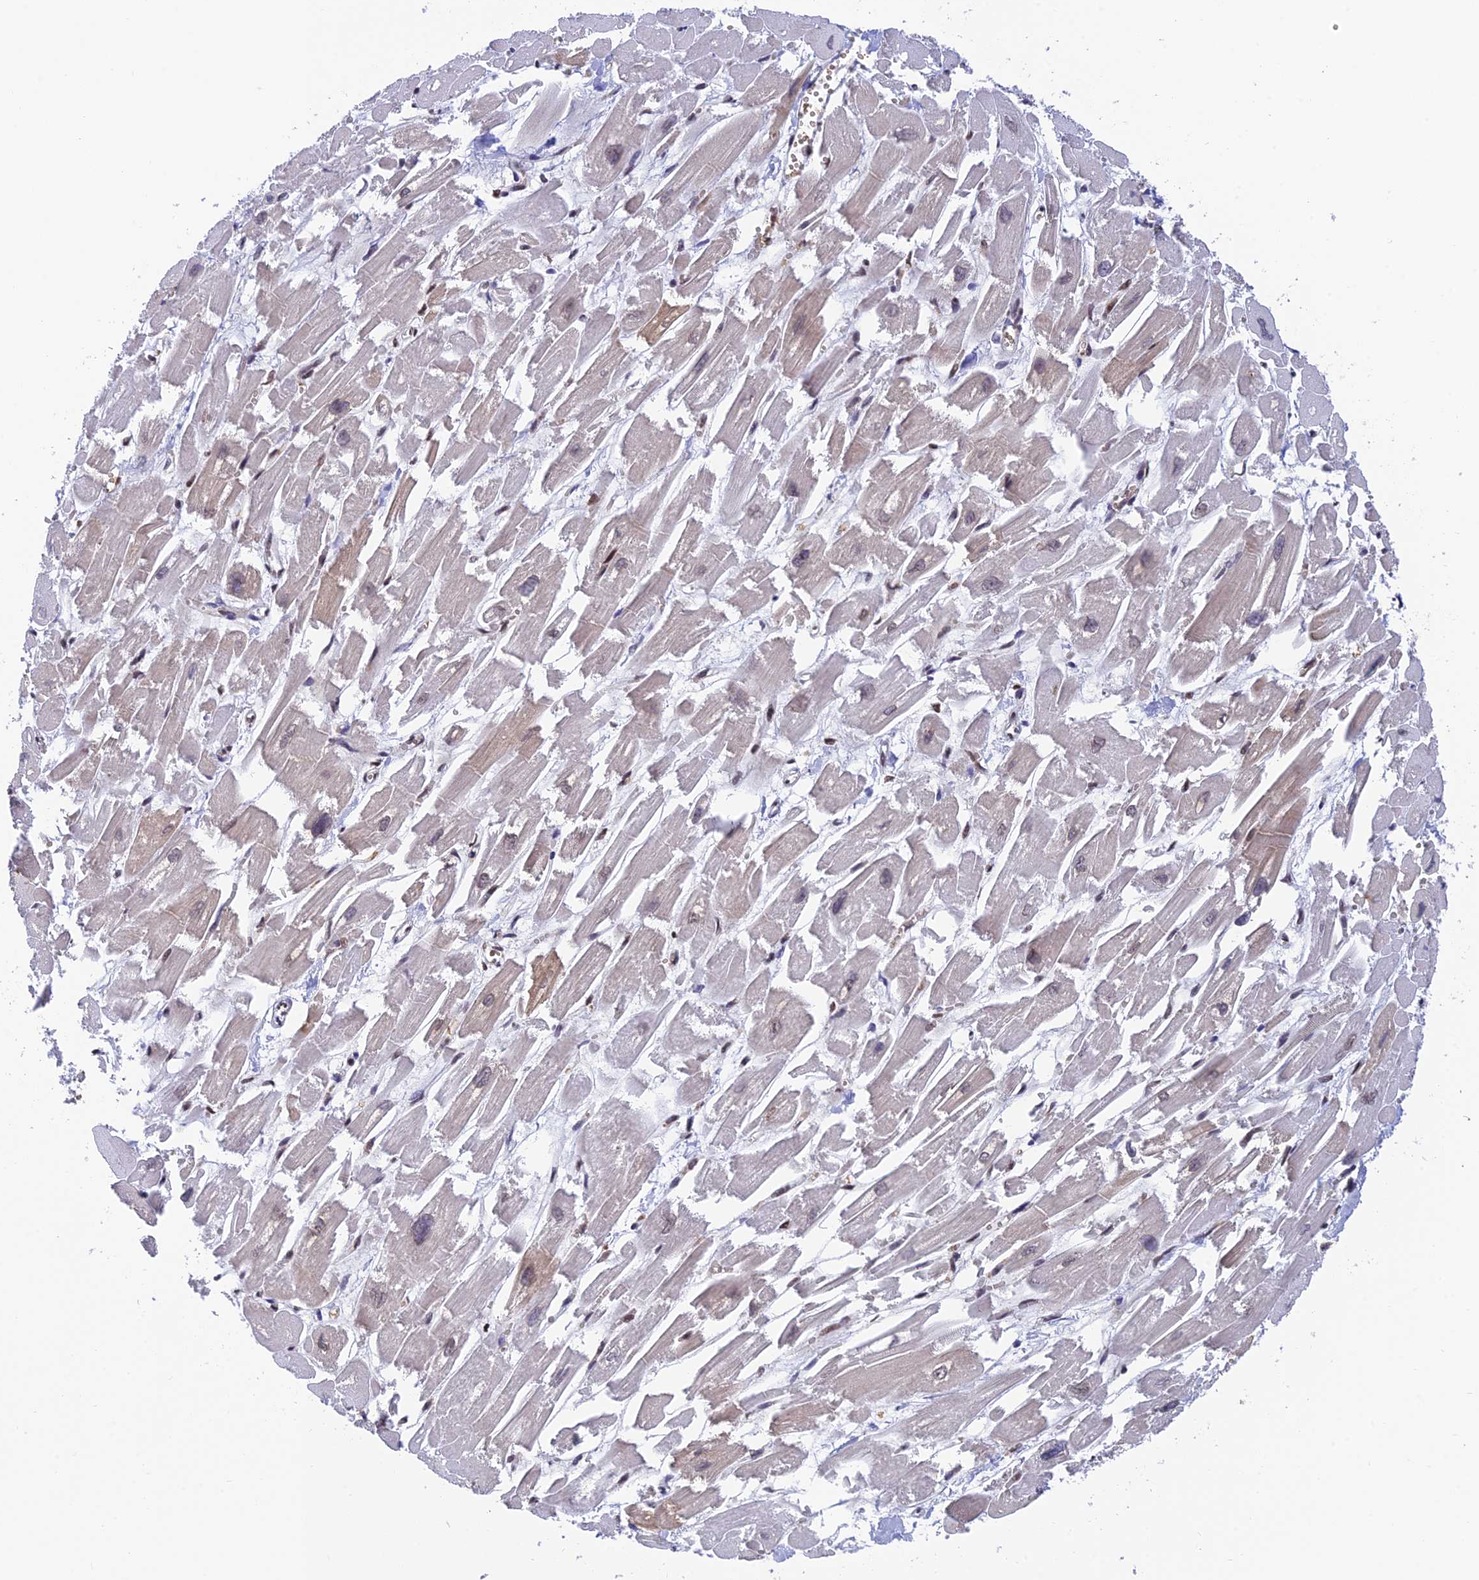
{"staining": {"intensity": "strong", "quantity": "25%-75%", "location": "nuclear"}, "tissue": "heart muscle", "cell_type": "Cardiomyocytes", "image_type": "normal", "snomed": [{"axis": "morphology", "description": "Normal tissue, NOS"}, {"axis": "topography", "description": "Heart"}], "caption": "A high amount of strong nuclear positivity is identified in about 25%-75% of cardiomyocytes in unremarkable heart muscle. (Brightfield microscopy of DAB IHC at high magnification).", "gene": "EEF1AKMT3", "patient": {"sex": "male", "age": 54}}